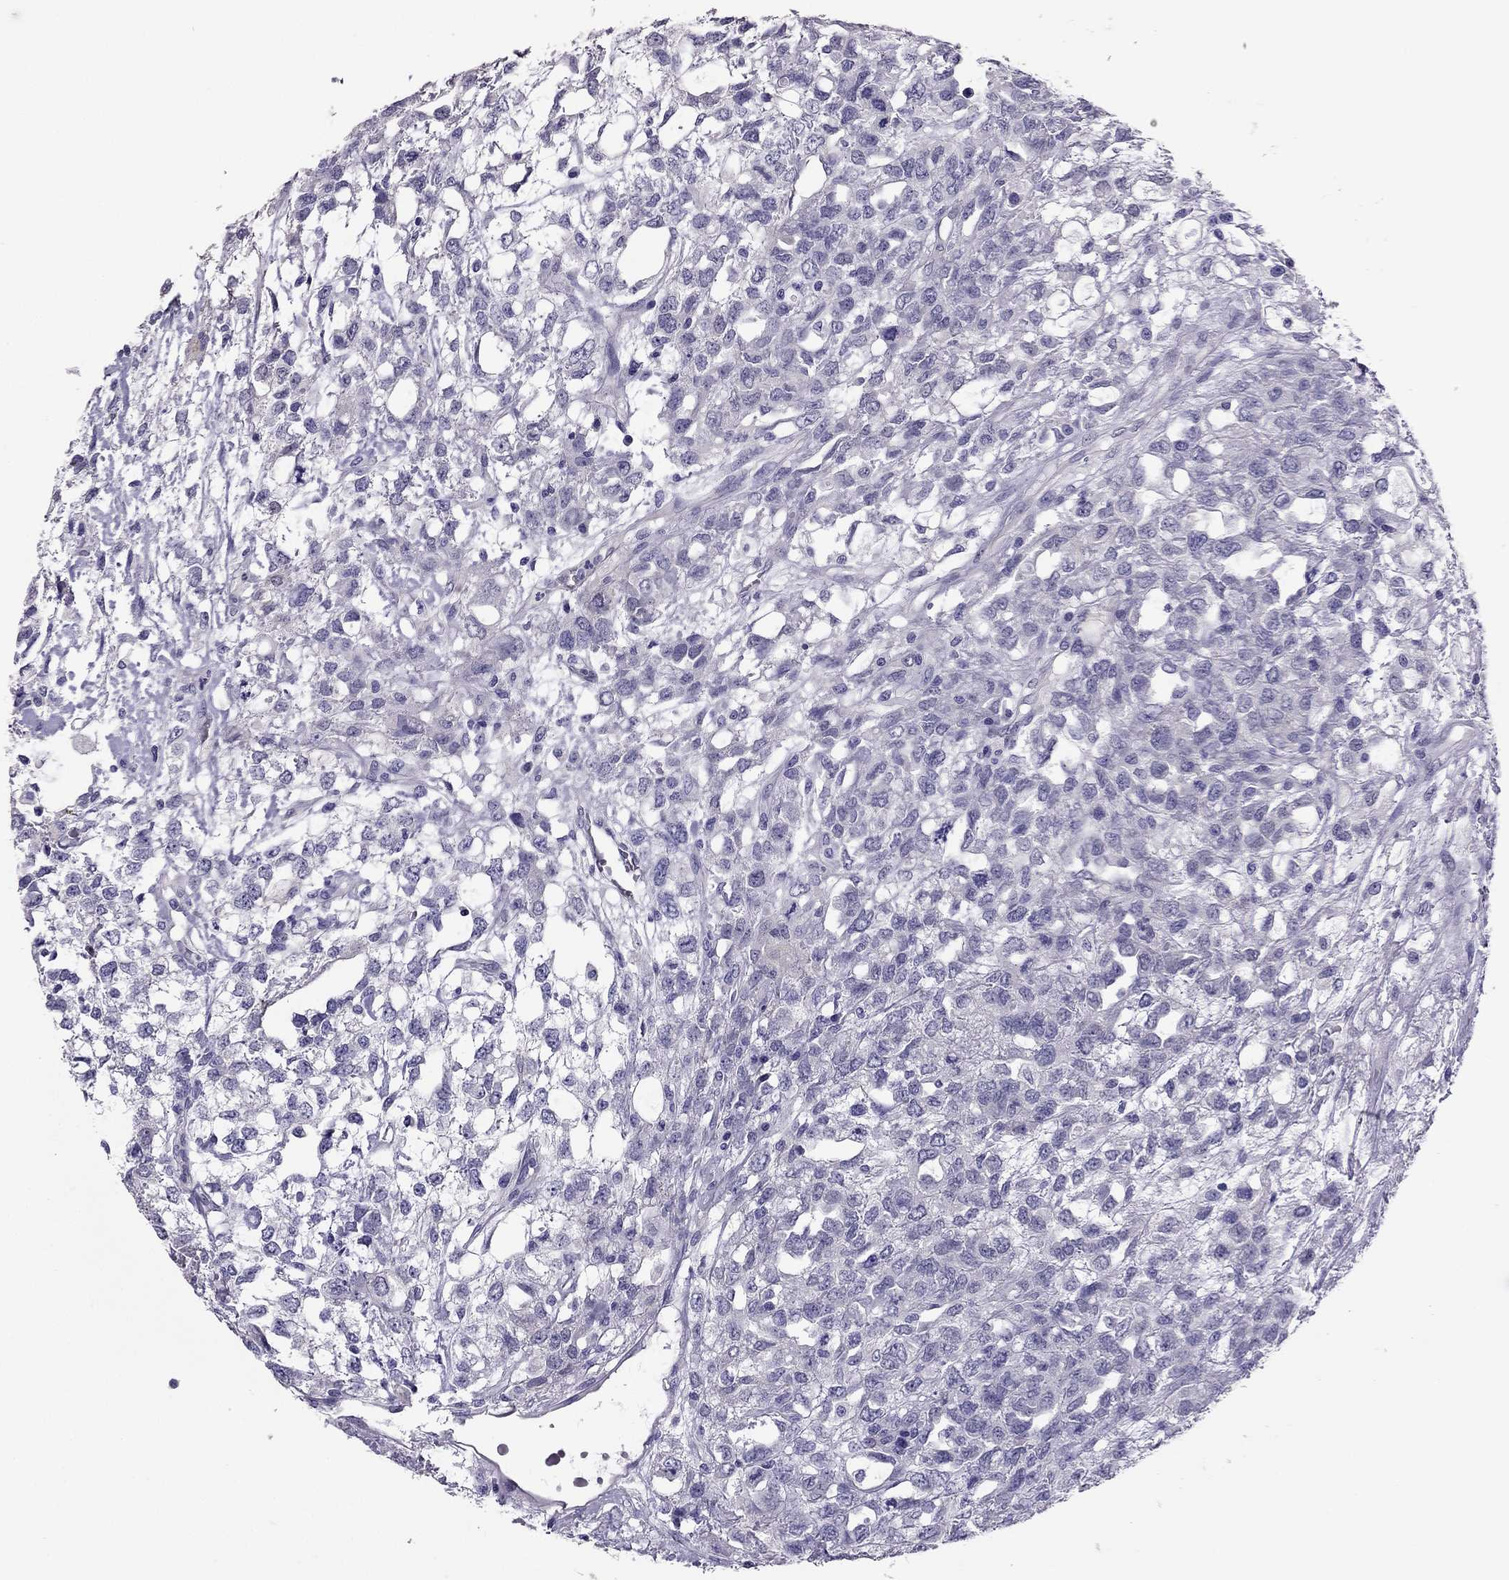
{"staining": {"intensity": "negative", "quantity": "none", "location": "none"}, "tissue": "testis cancer", "cell_type": "Tumor cells", "image_type": "cancer", "snomed": [{"axis": "morphology", "description": "Seminoma, NOS"}, {"axis": "topography", "description": "Testis"}], "caption": "DAB immunohistochemical staining of human testis cancer demonstrates no significant positivity in tumor cells. (Stains: DAB IHC with hematoxylin counter stain, Microscopy: brightfield microscopy at high magnification).", "gene": "PDE6A", "patient": {"sex": "male", "age": 52}}